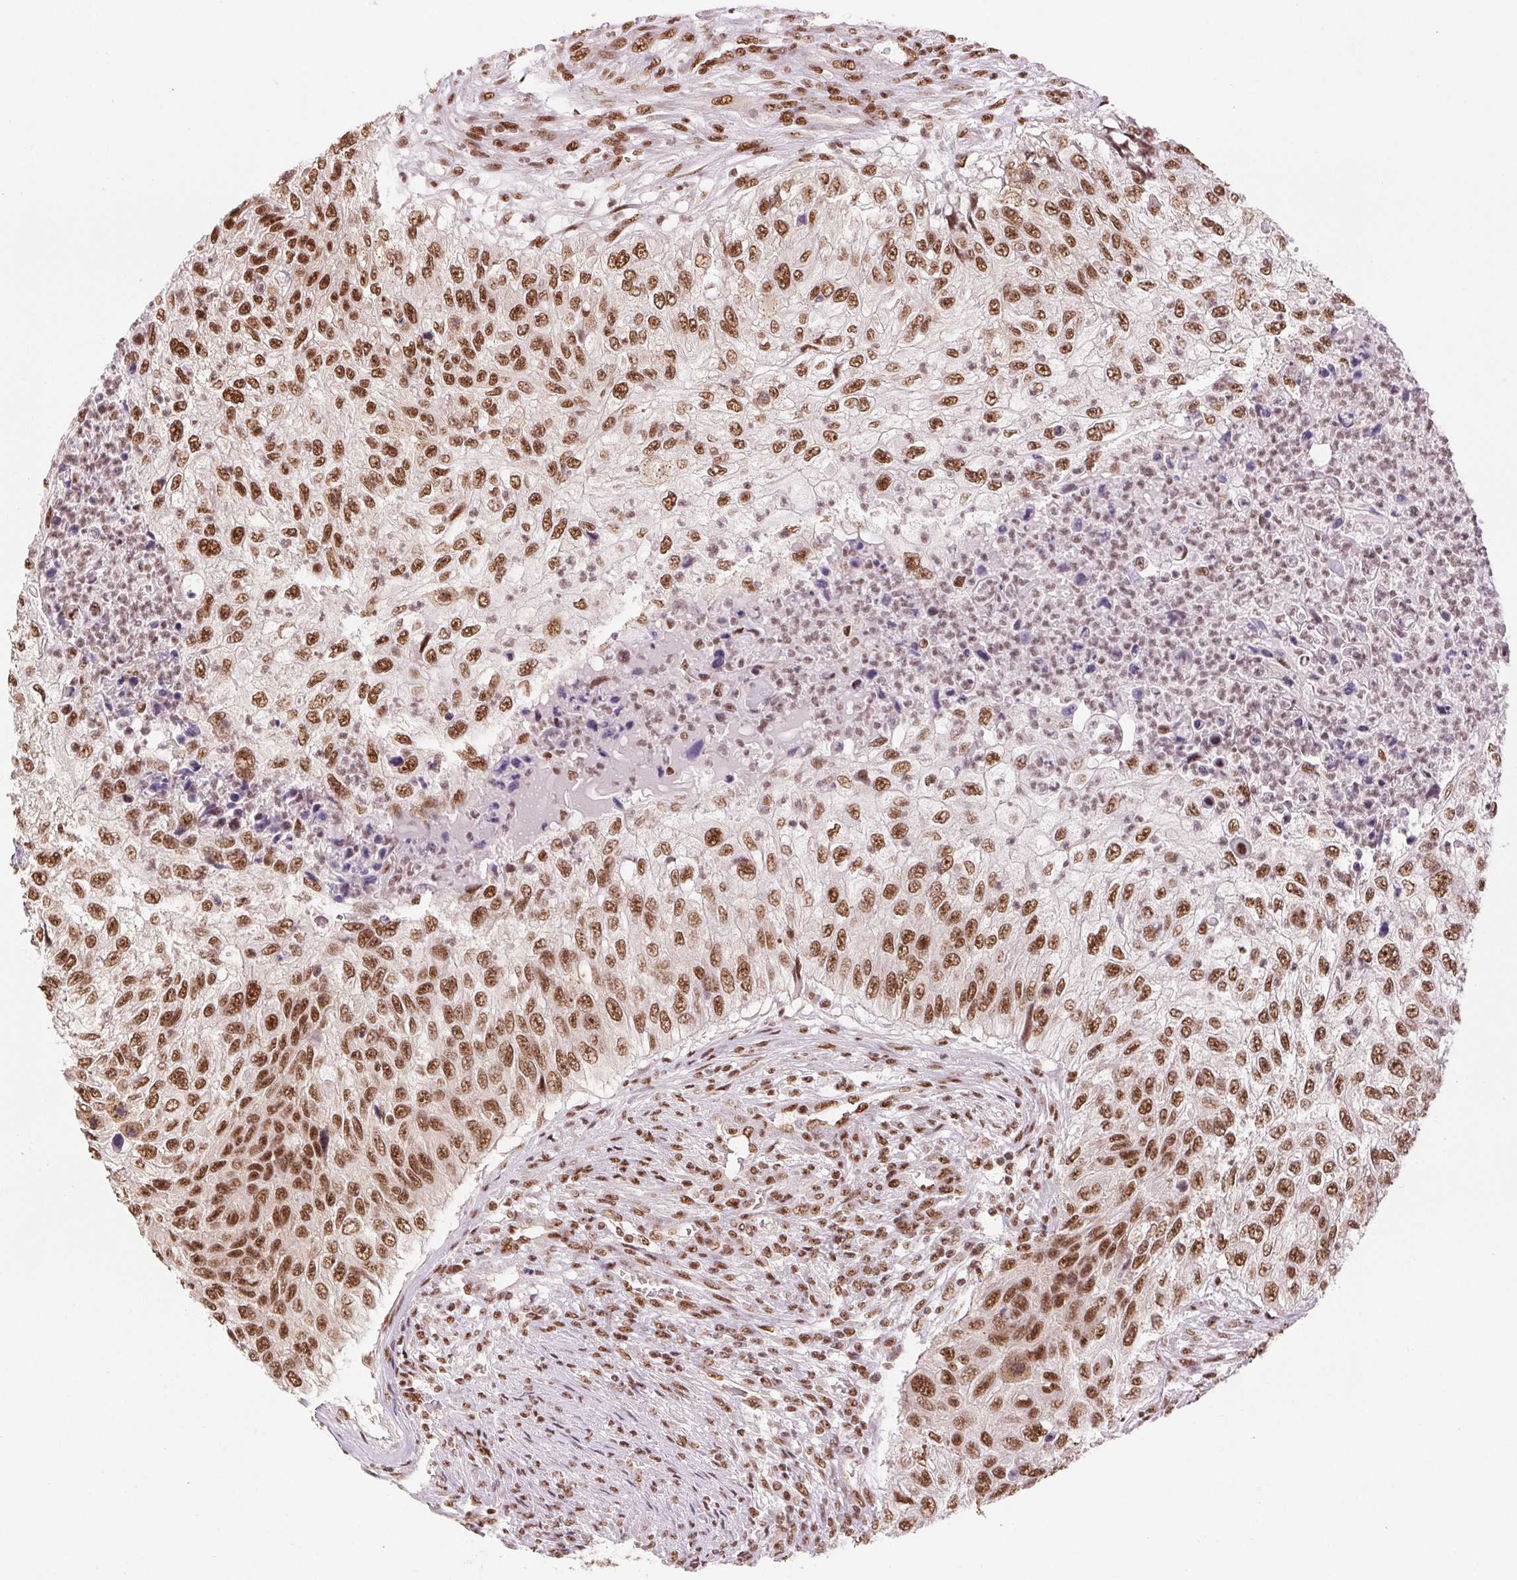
{"staining": {"intensity": "strong", "quantity": ">75%", "location": "nuclear"}, "tissue": "urothelial cancer", "cell_type": "Tumor cells", "image_type": "cancer", "snomed": [{"axis": "morphology", "description": "Urothelial carcinoma, High grade"}, {"axis": "topography", "description": "Urinary bladder"}], "caption": "An image of urothelial carcinoma (high-grade) stained for a protein reveals strong nuclear brown staining in tumor cells.", "gene": "IK", "patient": {"sex": "female", "age": 60}}